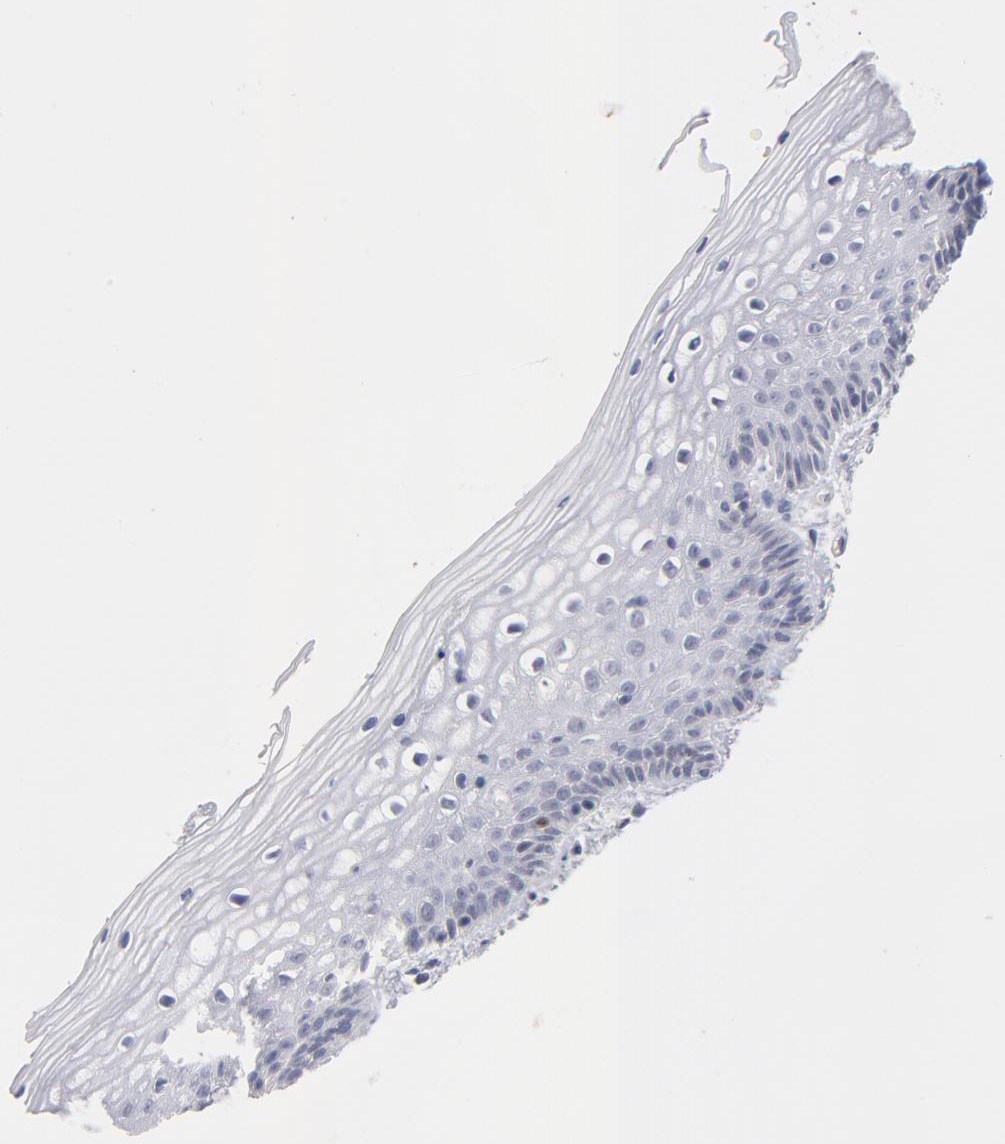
{"staining": {"intensity": "negative", "quantity": "none", "location": "none"}, "tissue": "vagina", "cell_type": "Squamous epithelial cells", "image_type": "normal", "snomed": [{"axis": "morphology", "description": "Normal tissue, NOS"}, {"axis": "topography", "description": "Vagina"}], "caption": "Vagina was stained to show a protein in brown. There is no significant expression in squamous epithelial cells. (DAB immunohistochemistry, high magnification).", "gene": "PARP1", "patient": {"sex": "female", "age": 46}}